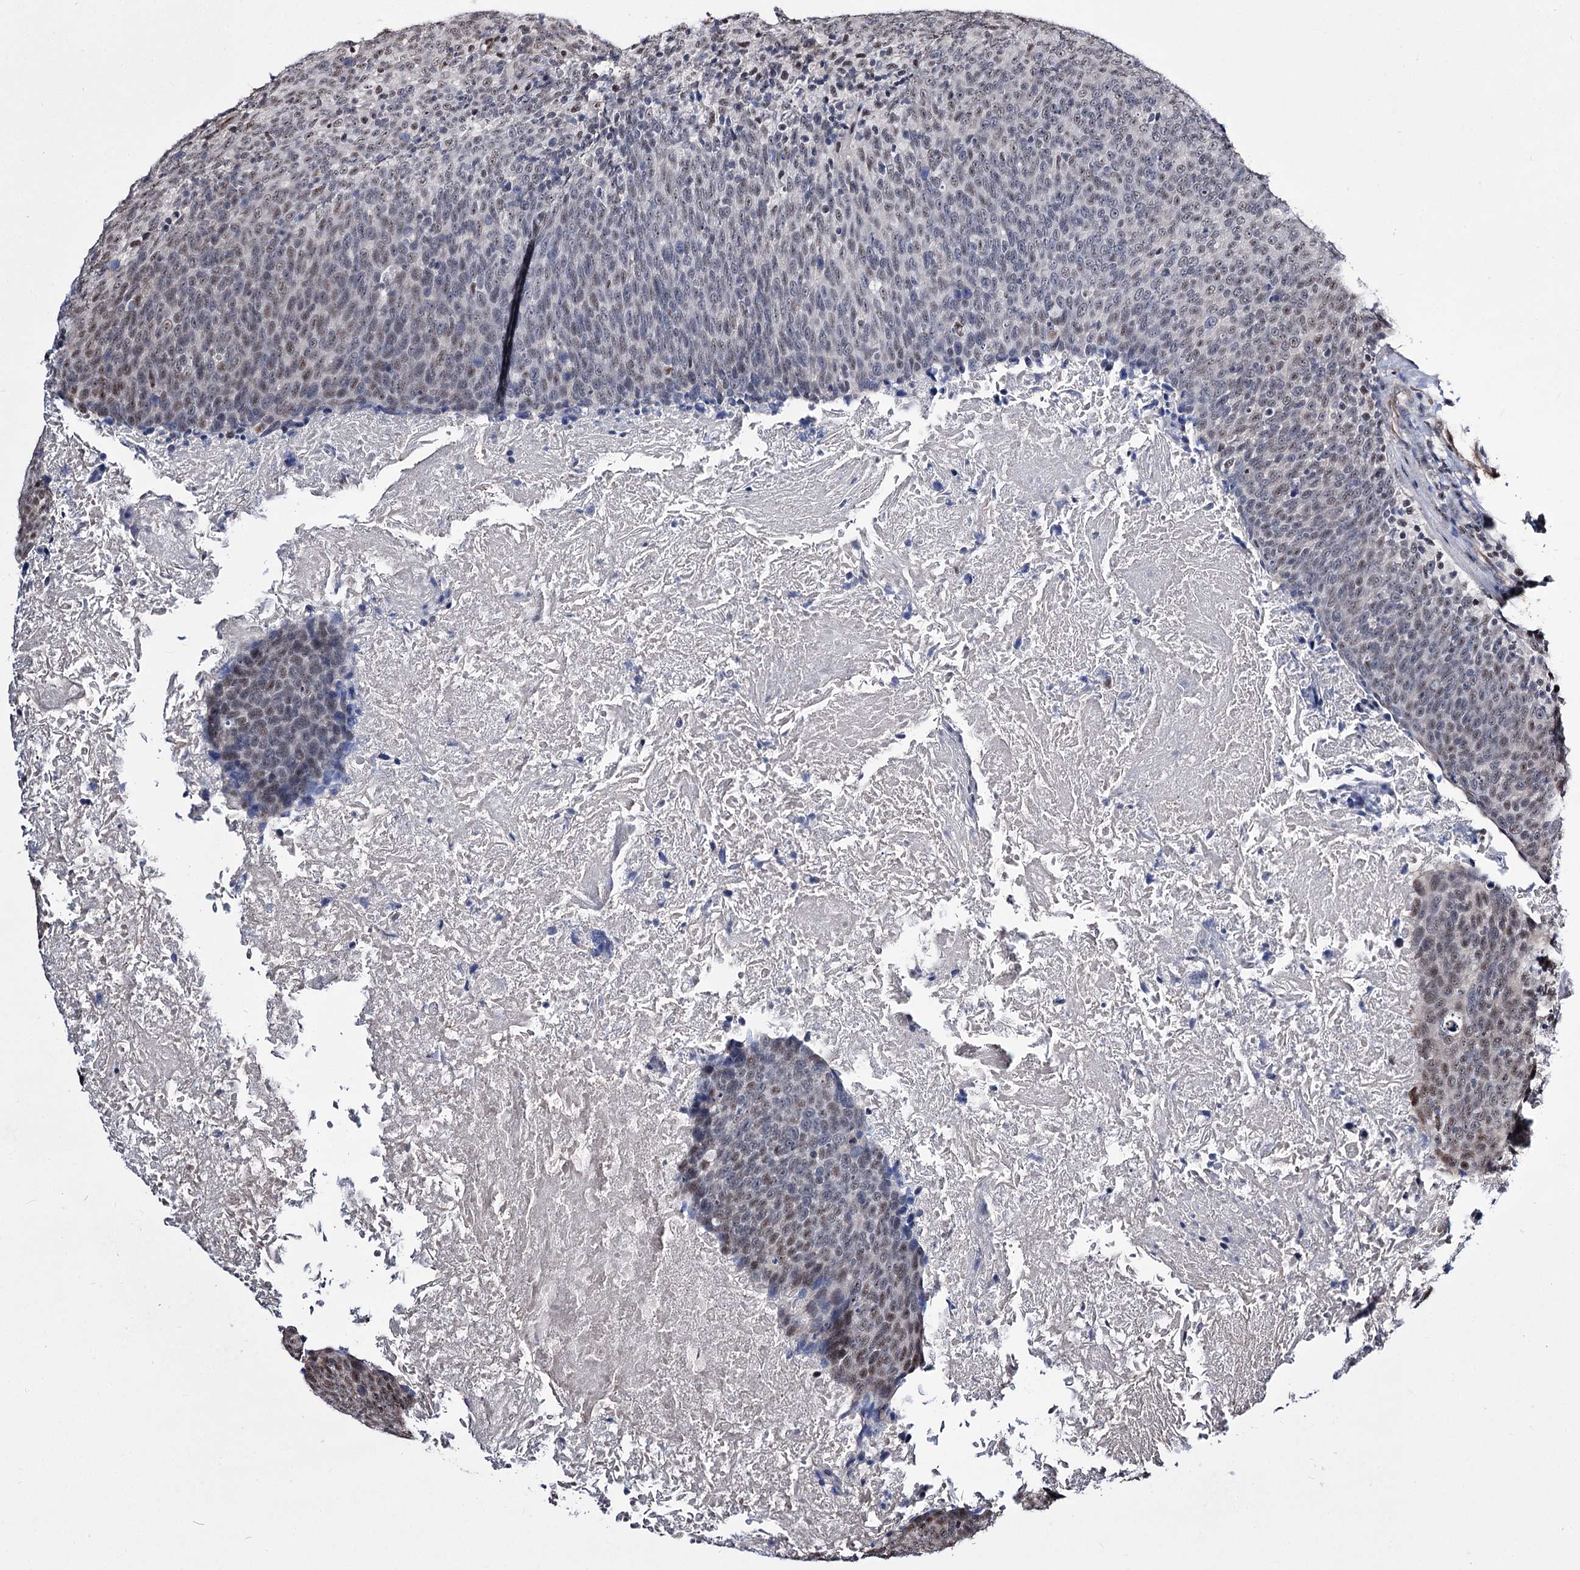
{"staining": {"intensity": "weak", "quantity": "<25%", "location": "nuclear"}, "tissue": "head and neck cancer", "cell_type": "Tumor cells", "image_type": "cancer", "snomed": [{"axis": "morphology", "description": "Squamous cell carcinoma, NOS"}, {"axis": "morphology", "description": "Squamous cell carcinoma, metastatic, NOS"}, {"axis": "topography", "description": "Lymph node"}, {"axis": "topography", "description": "Head-Neck"}], "caption": "This micrograph is of head and neck cancer (metastatic squamous cell carcinoma) stained with IHC to label a protein in brown with the nuclei are counter-stained blue. There is no expression in tumor cells.", "gene": "CHMP7", "patient": {"sex": "male", "age": 62}}